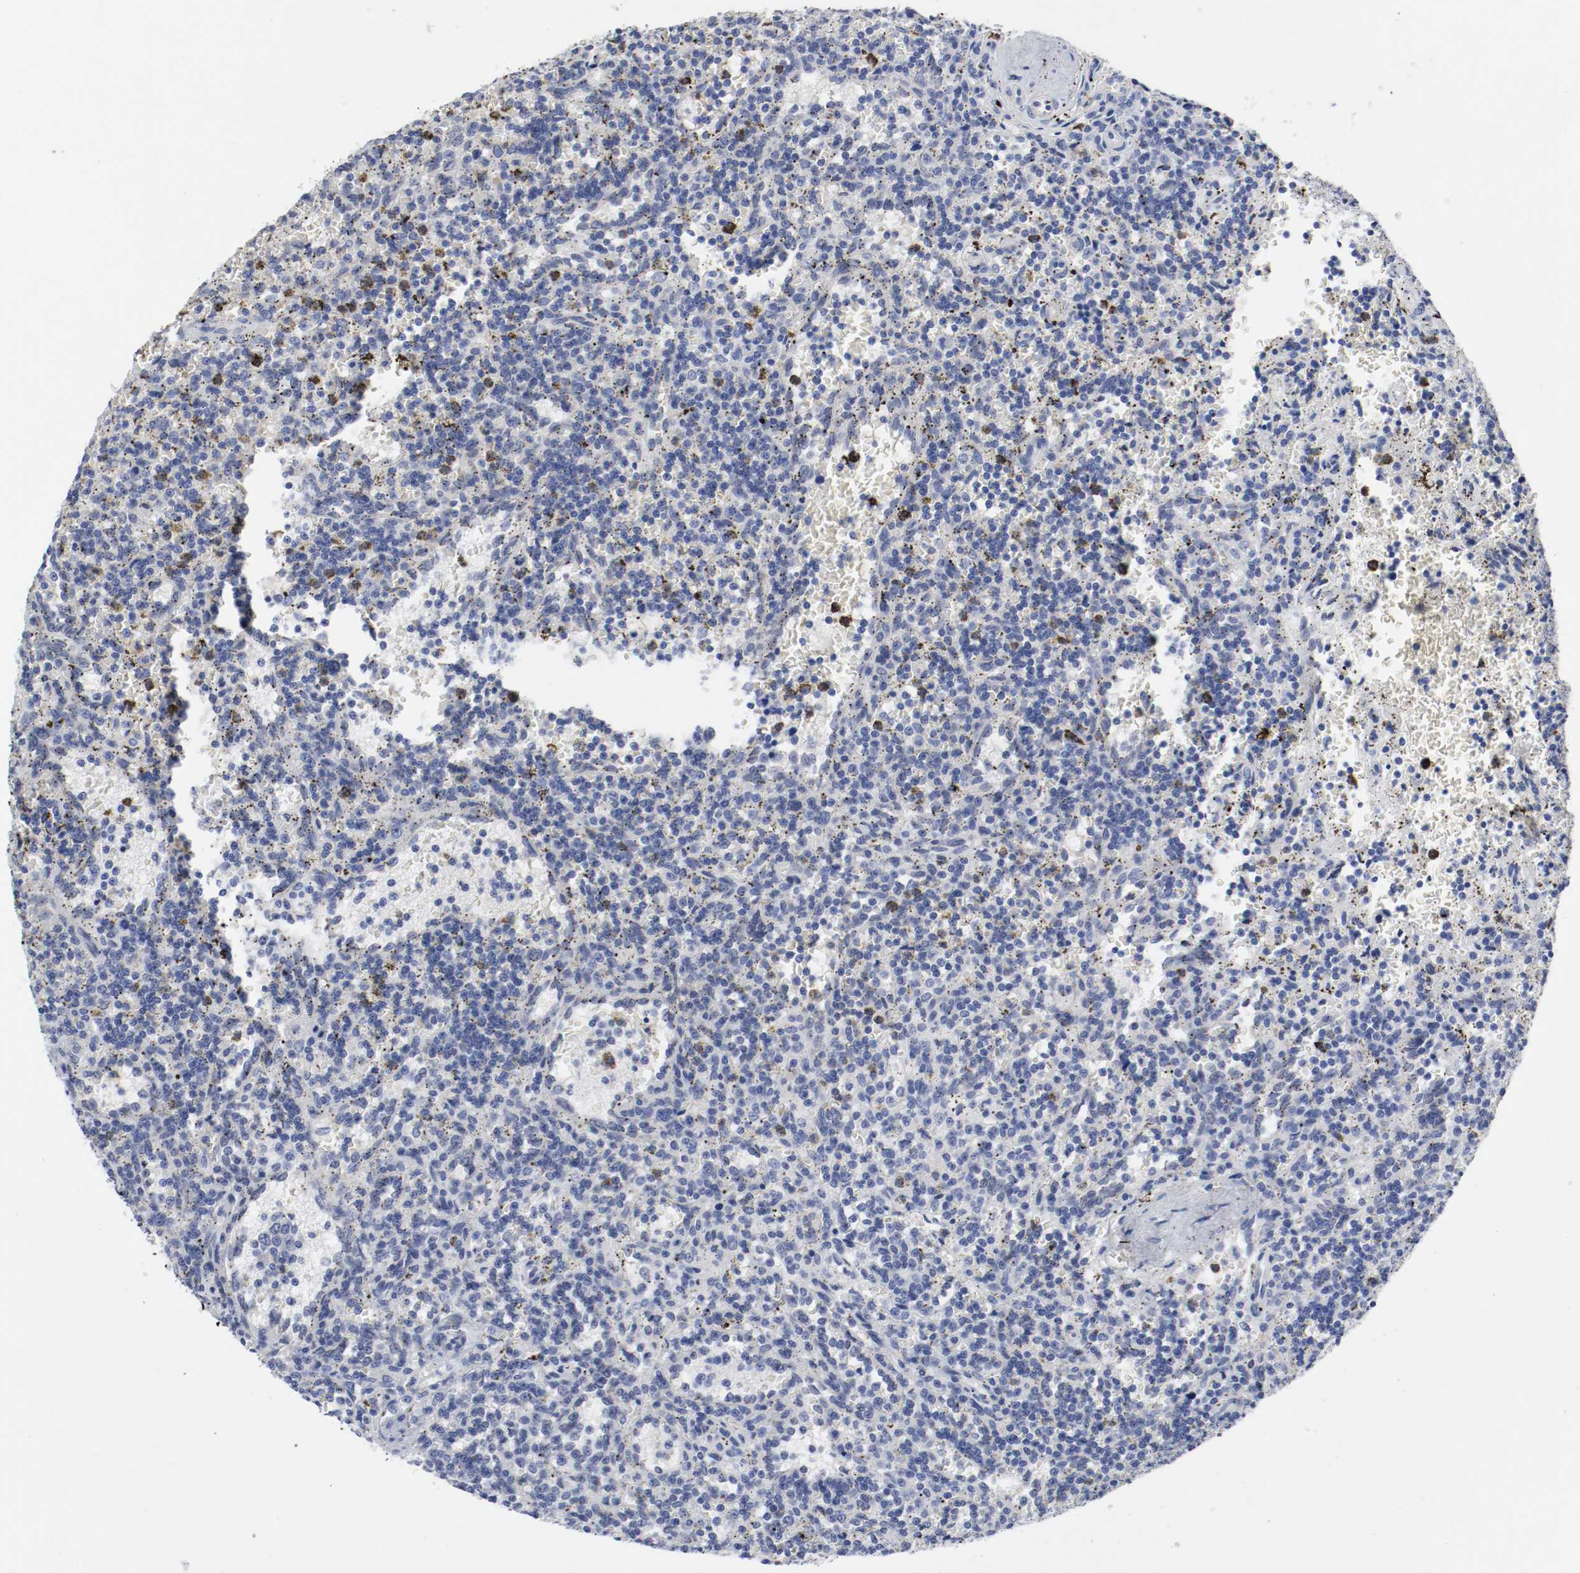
{"staining": {"intensity": "negative", "quantity": "none", "location": "none"}, "tissue": "lymphoma", "cell_type": "Tumor cells", "image_type": "cancer", "snomed": [{"axis": "morphology", "description": "Malignant lymphoma, non-Hodgkin's type, Low grade"}, {"axis": "topography", "description": "Spleen"}], "caption": "Tumor cells show no significant protein staining in low-grade malignant lymphoma, non-Hodgkin's type.", "gene": "KIT", "patient": {"sex": "male", "age": 73}}